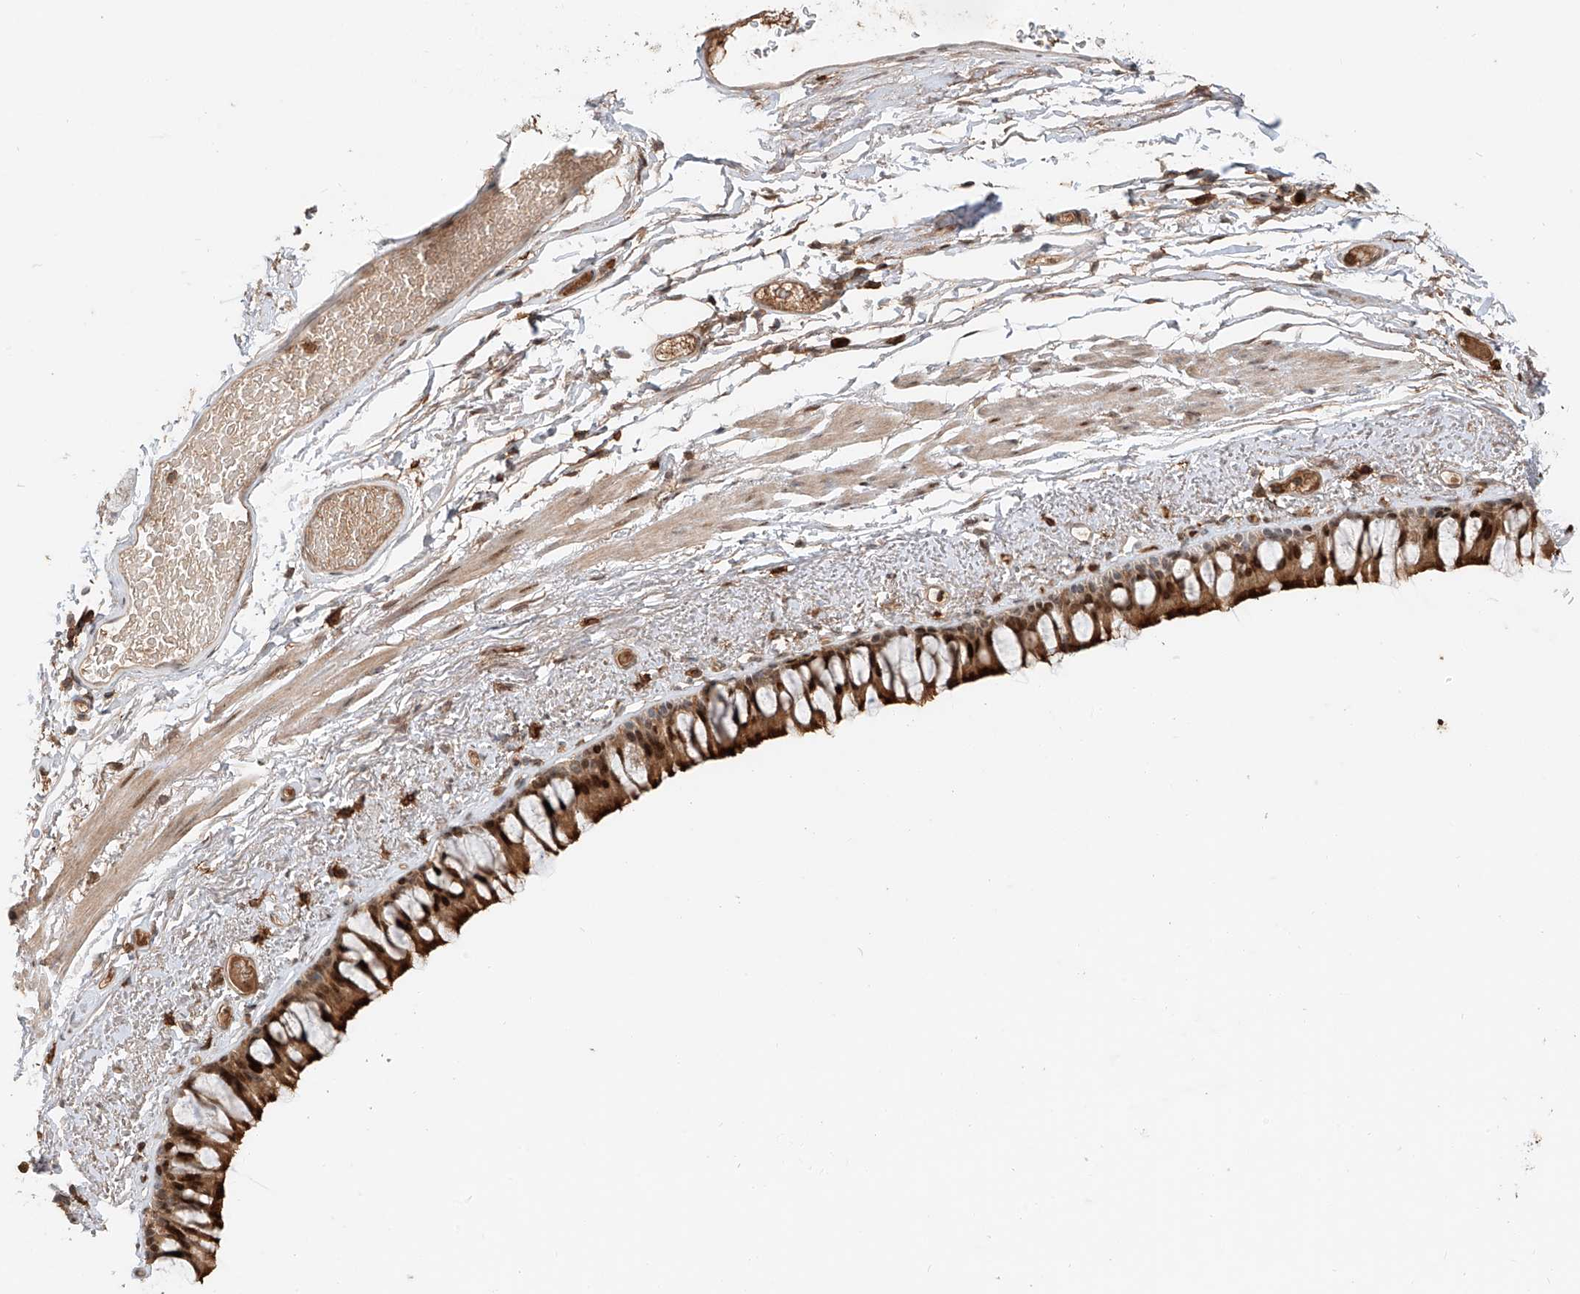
{"staining": {"intensity": "strong", "quantity": "25%-75%", "location": "cytoplasmic/membranous,nuclear"}, "tissue": "bronchus", "cell_type": "Respiratory epithelial cells", "image_type": "normal", "snomed": [{"axis": "morphology", "description": "Normal tissue, NOS"}, {"axis": "topography", "description": "Cartilage tissue"}, {"axis": "topography", "description": "Bronchus"}], "caption": "Protein staining reveals strong cytoplasmic/membranous,nuclear staining in about 25%-75% of respiratory epithelial cells in normal bronchus.", "gene": "CEP162", "patient": {"sex": "female", "age": 73}}